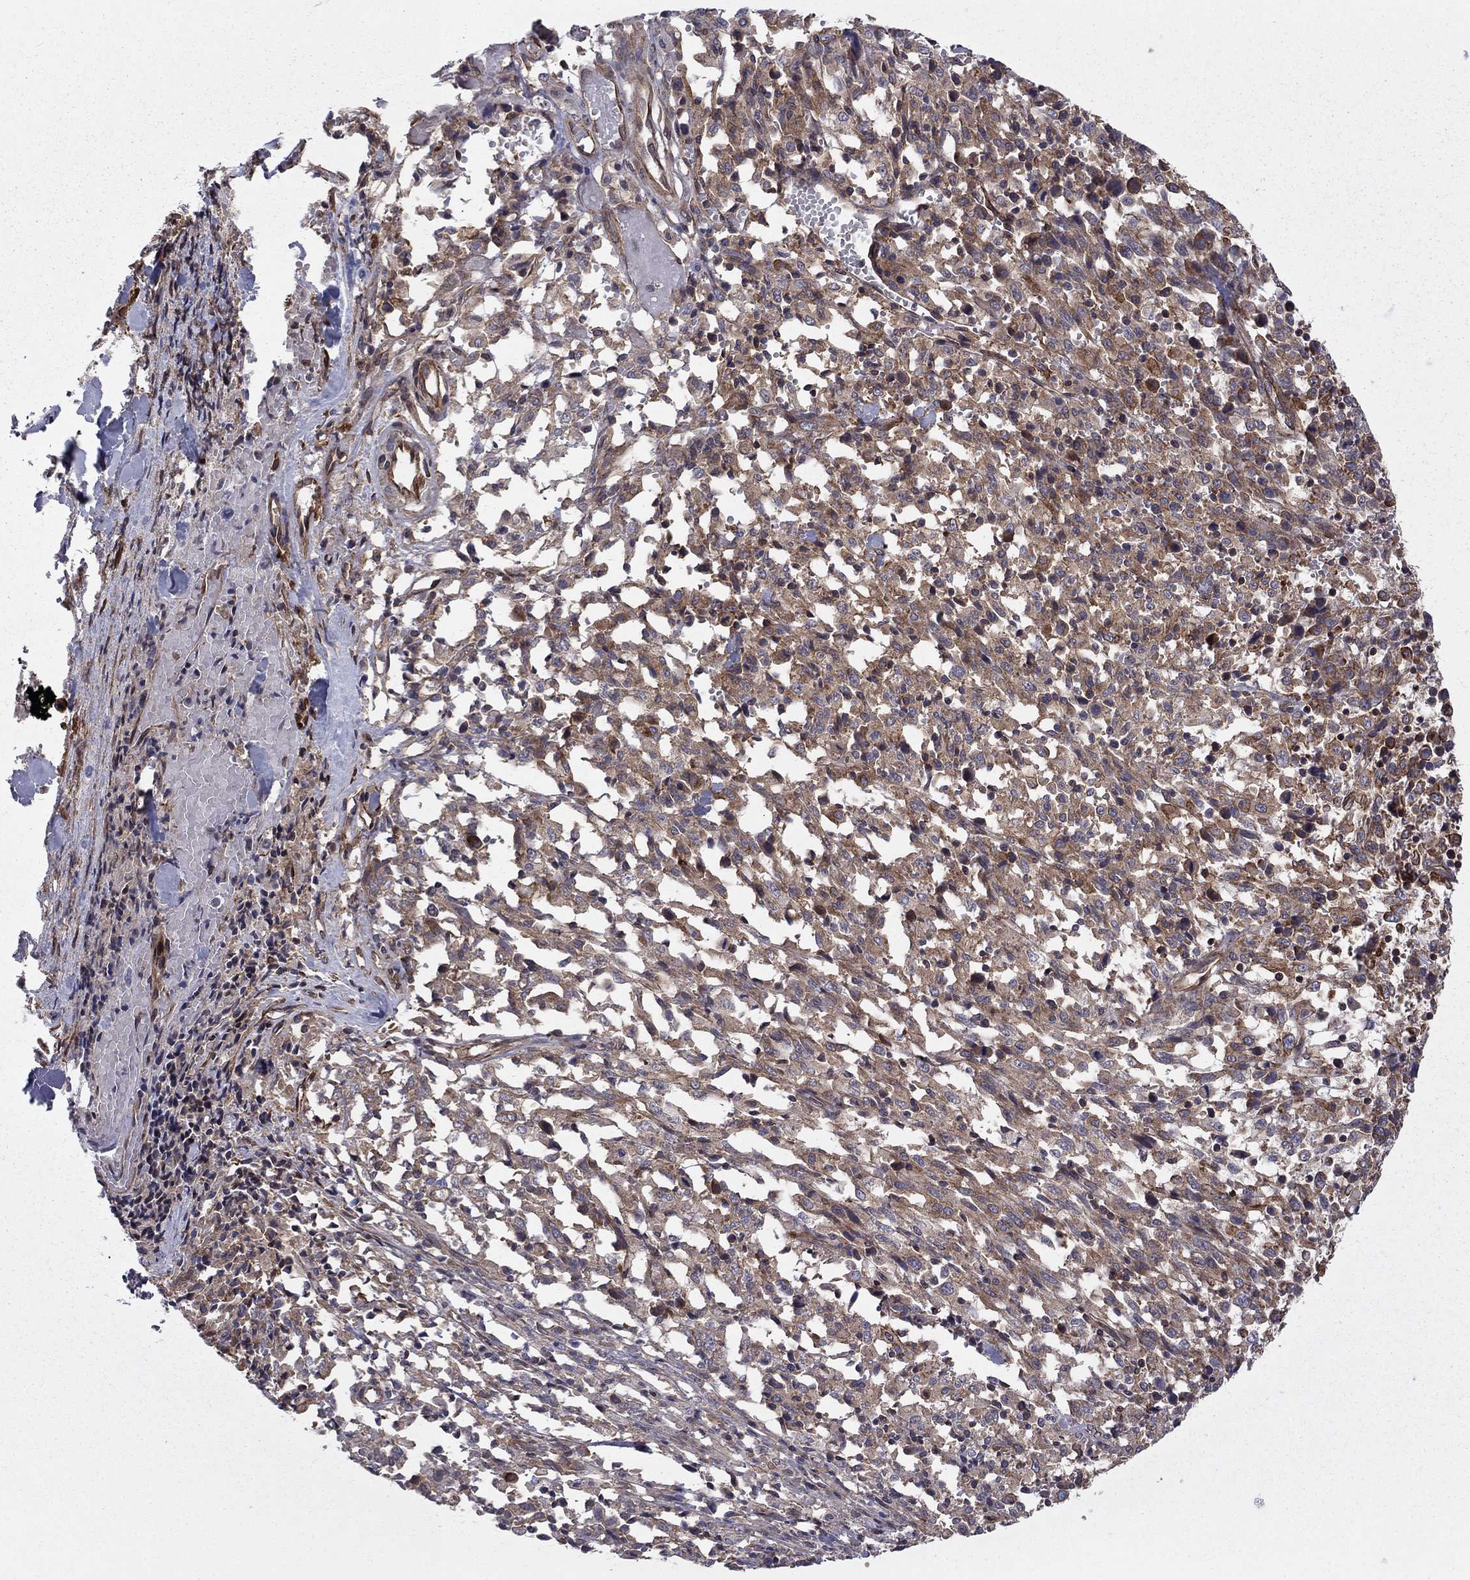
{"staining": {"intensity": "moderate", "quantity": "25%-75%", "location": "cytoplasmic/membranous"}, "tissue": "melanoma", "cell_type": "Tumor cells", "image_type": "cancer", "snomed": [{"axis": "morphology", "description": "Malignant melanoma, NOS"}, {"axis": "topography", "description": "Skin"}], "caption": "A medium amount of moderate cytoplasmic/membranous expression is appreciated in about 25%-75% of tumor cells in melanoma tissue.", "gene": "SHMT1", "patient": {"sex": "female", "age": 91}}